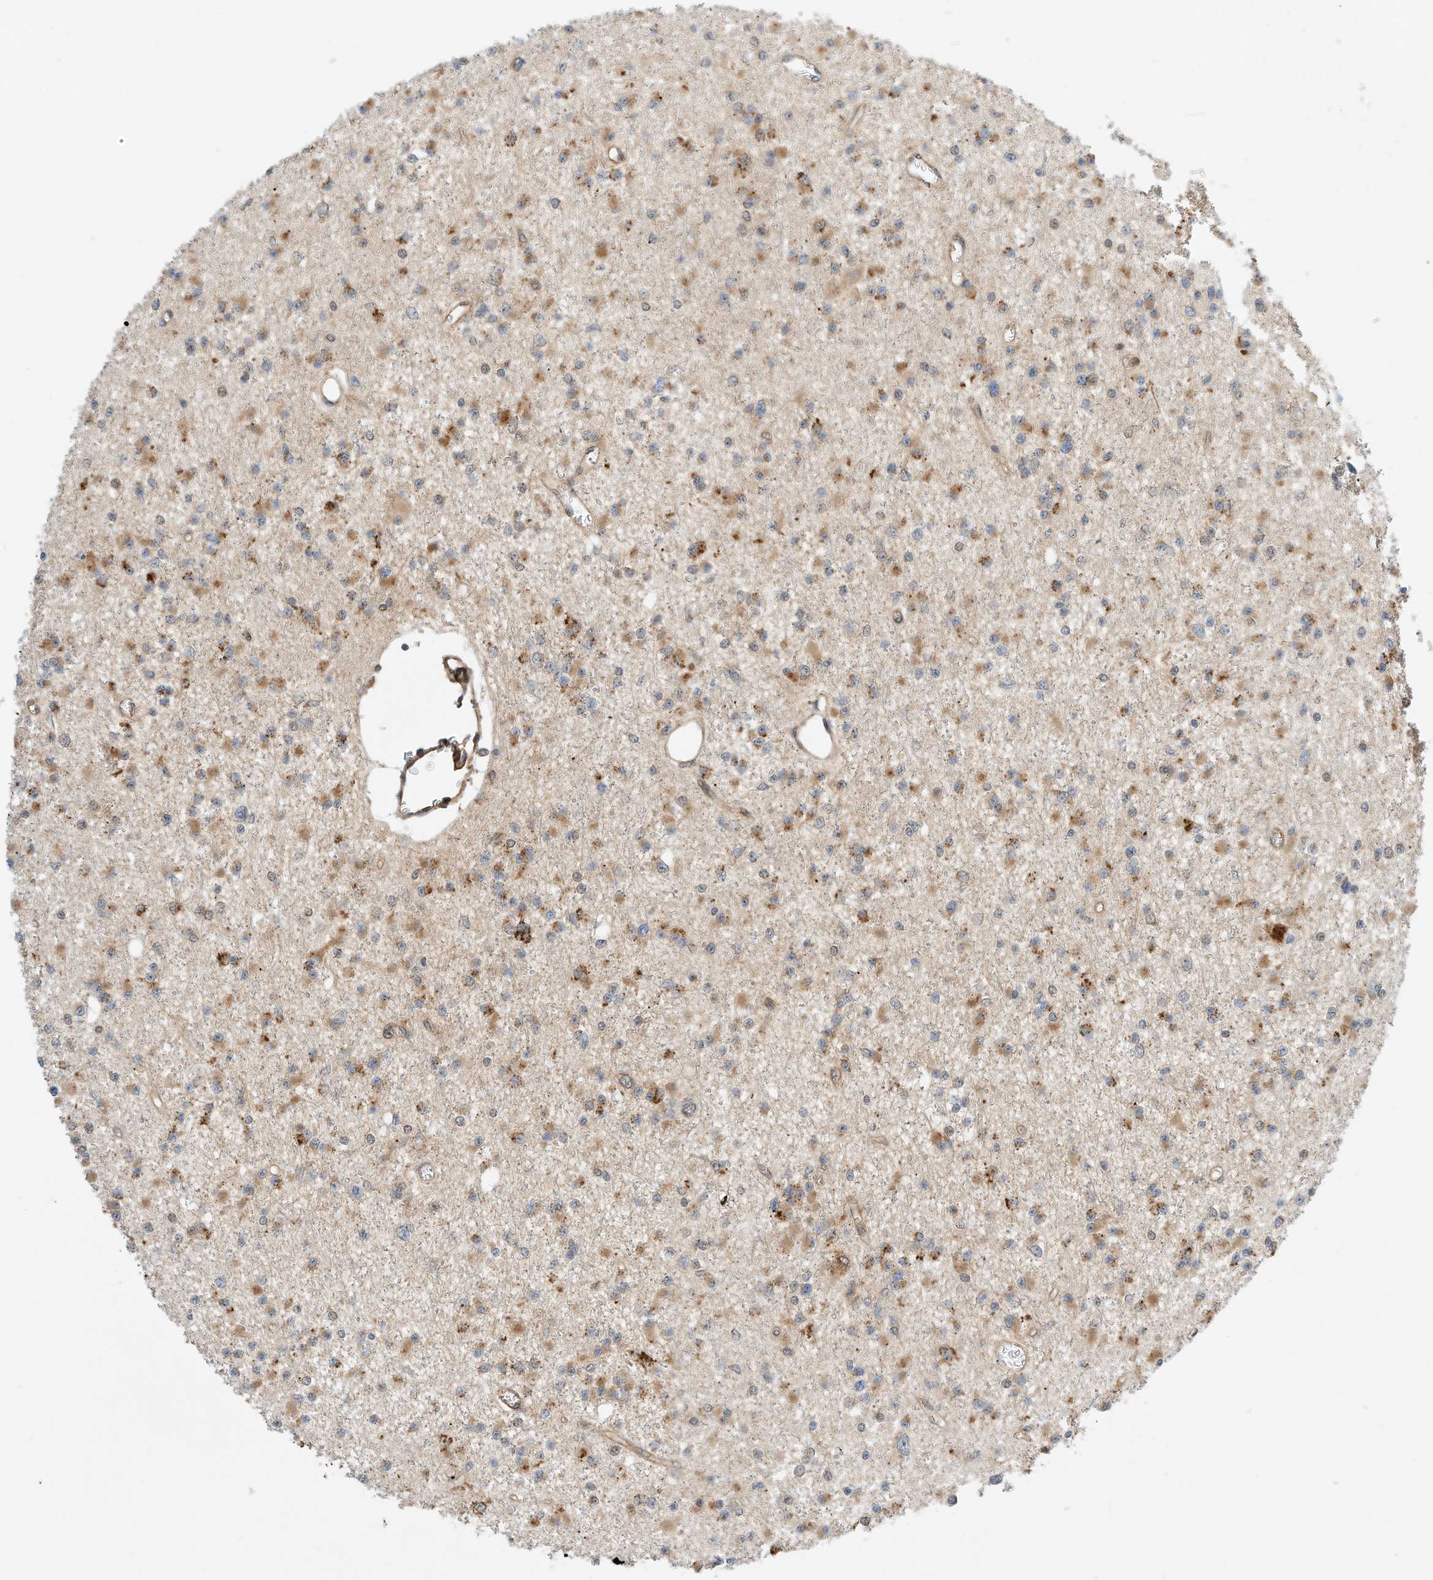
{"staining": {"intensity": "moderate", "quantity": "25%-75%", "location": "cytoplasmic/membranous"}, "tissue": "glioma", "cell_type": "Tumor cells", "image_type": "cancer", "snomed": [{"axis": "morphology", "description": "Glioma, malignant, Low grade"}, {"axis": "topography", "description": "Brain"}], "caption": "Glioma stained for a protein displays moderate cytoplasmic/membranous positivity in tumor cells.", "gene": "CPAMD8", "patient": {"sex": "female", "age": 22}}